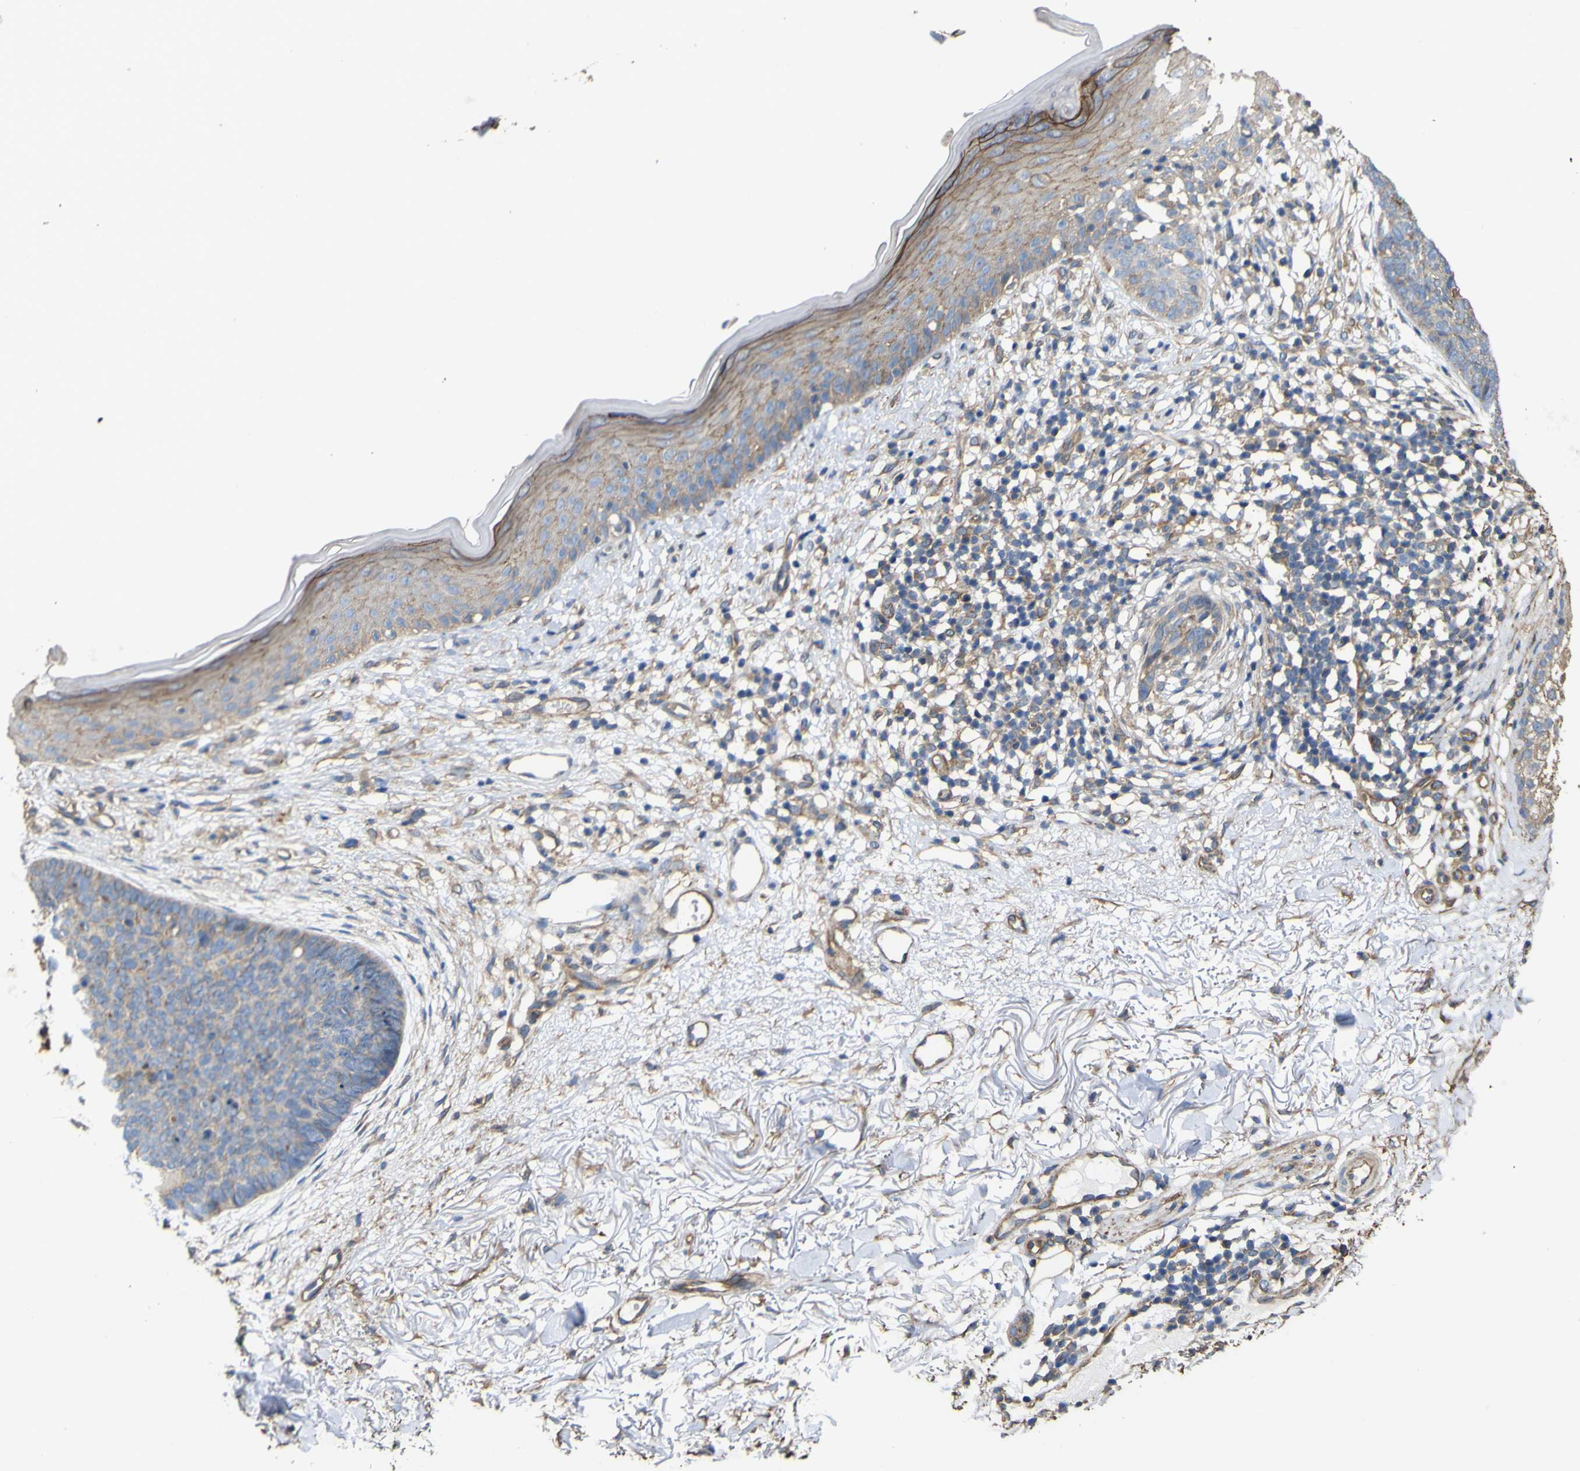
{"staining": {"intensity": "weak", "quantity": "<25%", "location": "cytoplasmic/membranous"}, "tissue": "skin cancer", "cell_type": "Tumor cells", "image_type": "cancer", "snomed": [{"axis": "morphology", "description": "Basal cell carcinoma"}, {"axis": "topography", "description": "Skin"}], "caption": "Protein analysis of skin cancer (basal cell carcinoma) displays no significant positivity in tumor cells. (DAB immunohistochemistry (IHC) visualized using brightfield microscopy, high magnification).", "gene": "TNFSF15", "patient": {"sex": "female", "age": 70}}